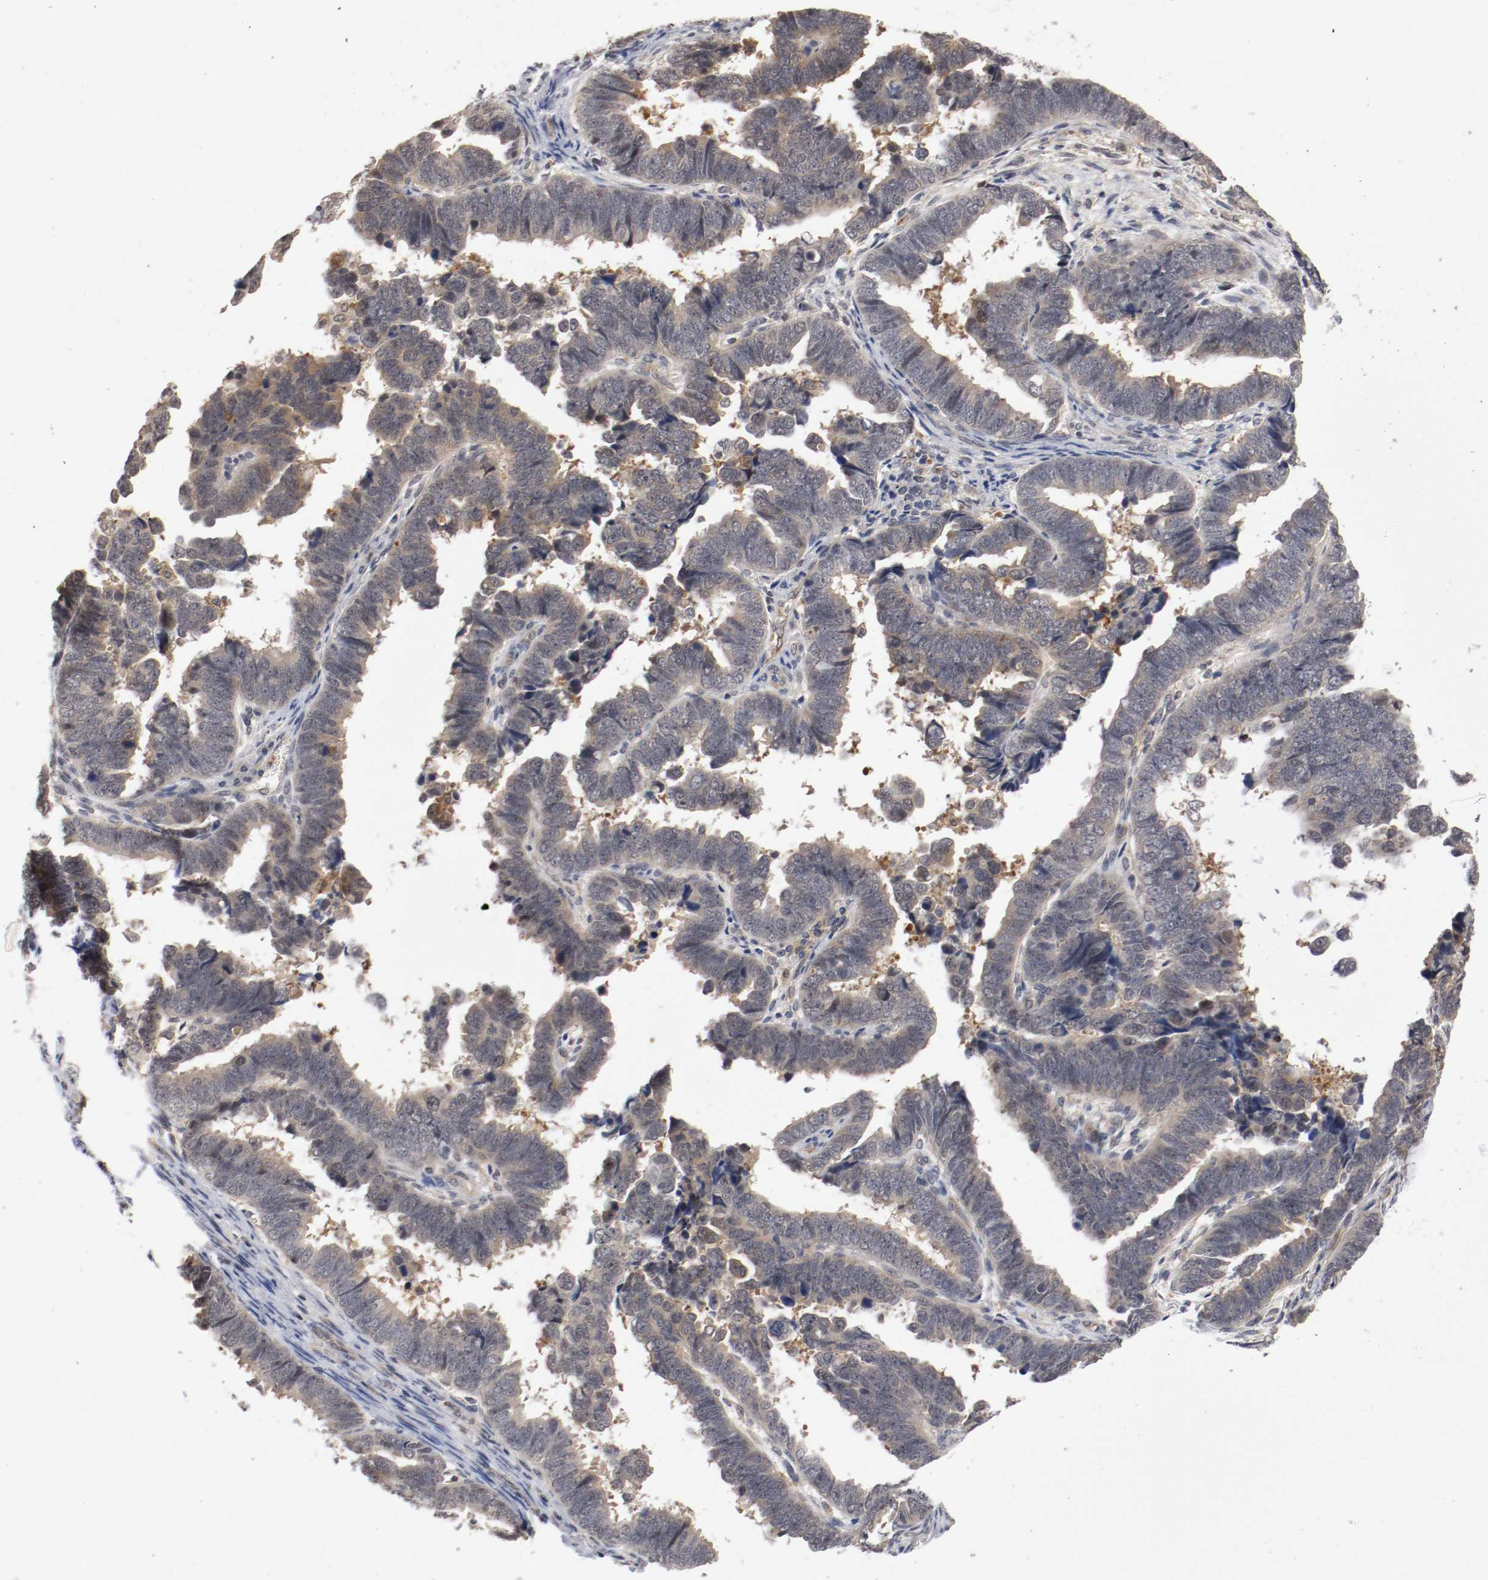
{"staining": {"intensity": "weak", "quantity": "<25%", "location": "cytoplasmic/membranous"}, "tissue": "endometrial cancer", "cell_type": "Tumor cells", "image_type": "cancer", "snomed": [{"axis": "morphology", "description": "Adenocarcinoma, NOS"}, {"axis": "topography", "description": "Endometrium"}], "caption": "There is no significant expression in tumor cells of adenocarcinoma (endometrial).", "gene": "RBM23", "patient": {"sex": "female", "age": 75}}